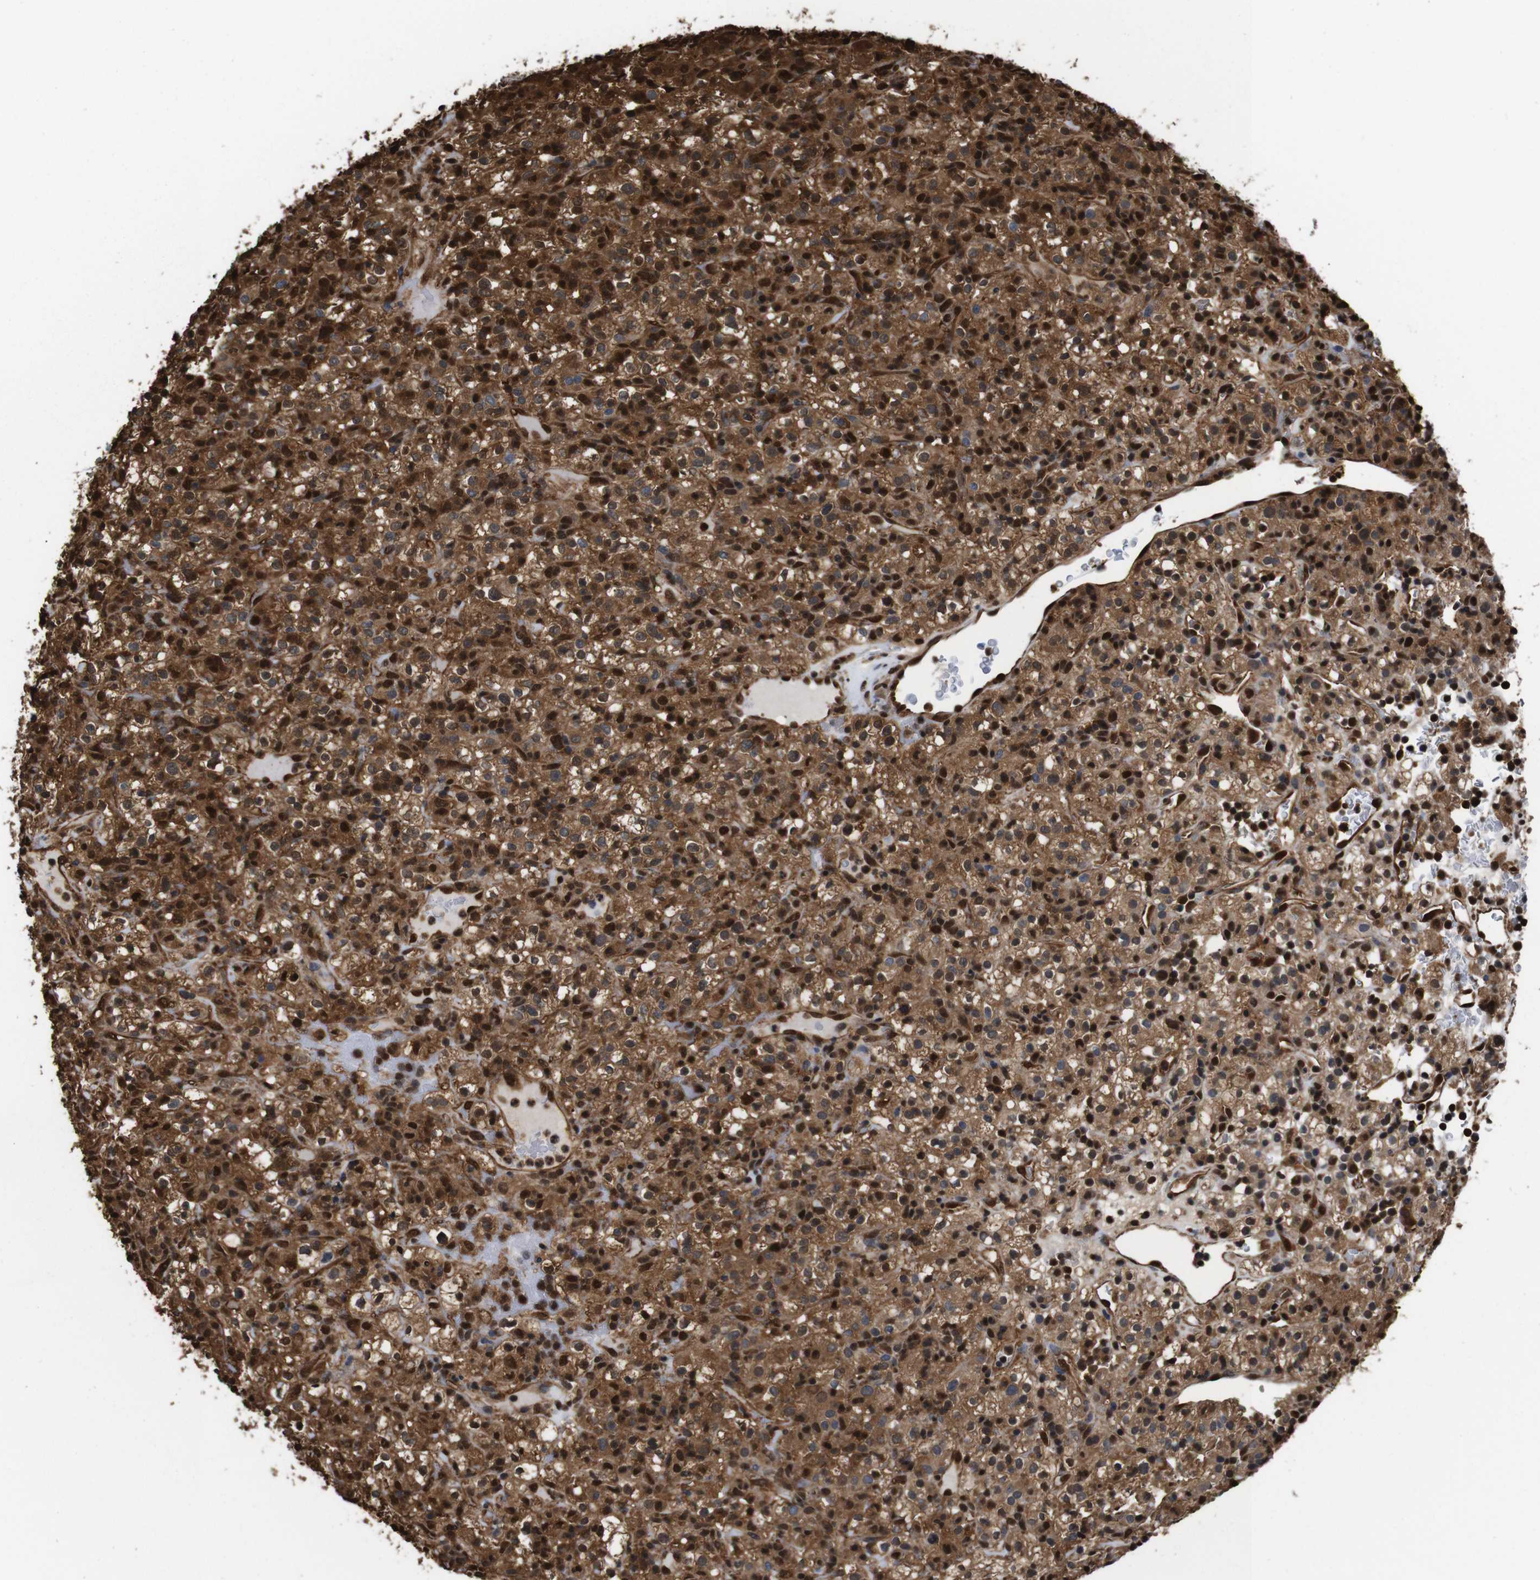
{"staining": {"intensity": "strong", "quantity": ">75%", "location": "cytoplasmic/membranous,nuclear"}, "tissue": "renal cancer", "cell_type": "Tumor cells", "image_type": "cancer", "snomed": [{"axis": "morphology", "description": "Normal tissue, NOS"}, {"axis": "morphology", "description": "Adenocarcinoma, NOS"}, {"axis": "topography", "description": "Kidney"}], "caption": "Tumor cells reveal high levels of strong cytoplasmic/membranous and nuclear expression in approximately >75% of cells in human adenocarcinoma (renal).", "gene": "VCP", "patient": {"sex": "female", "age": 72}}